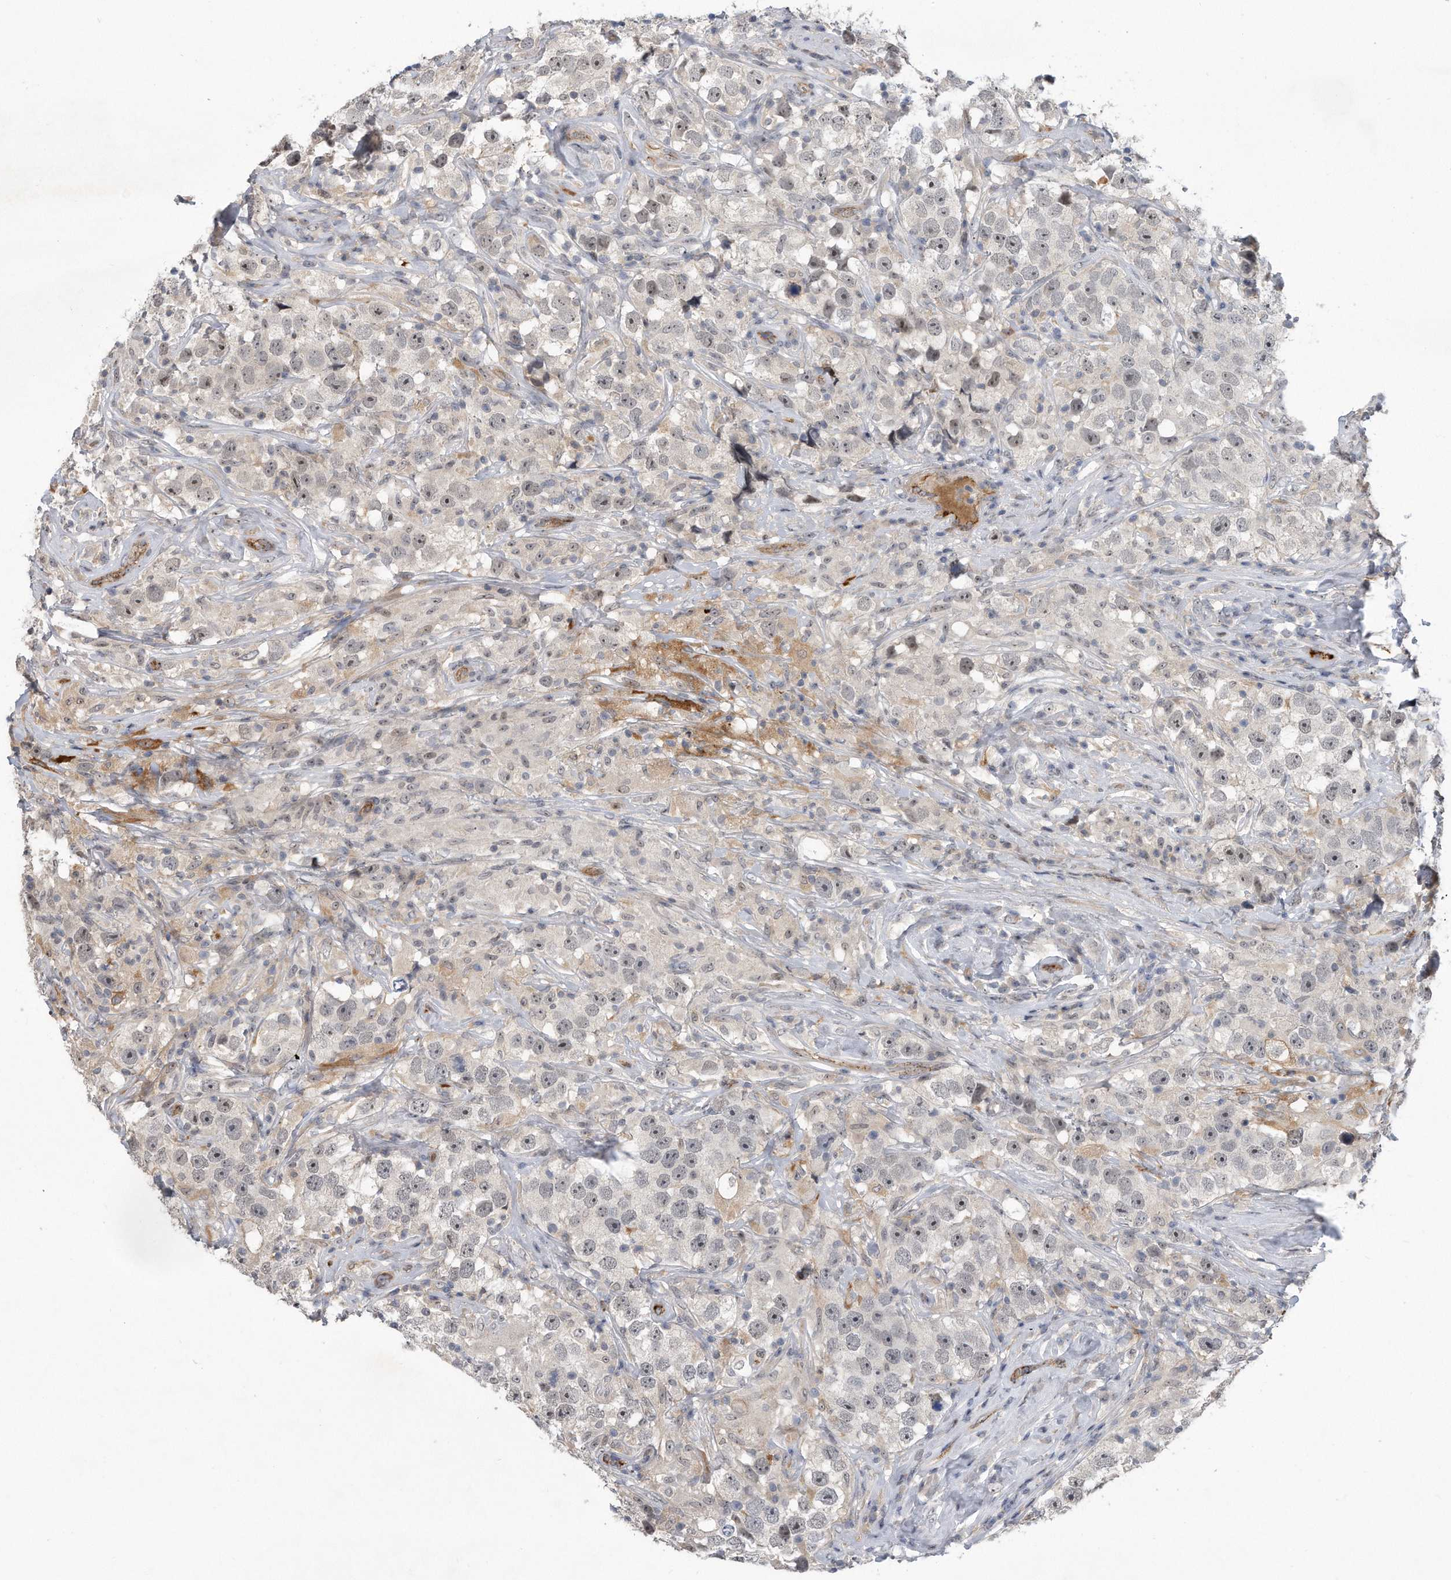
{"staining": {"intensity": "weak", "quantity": "<25%", "location": "nuclear"}, "tissue": "testis cancer", "cell_type": "Tumor cells", "image_type": "cancer", "snomed": [{"axis": "morphology", "description": "Seminoma, NOS"}, {"axis": "topography", "description": "Testis"}], "caption": "This is an immunohistochemistry (IHC) image of human testis cancer. There is no positivity in tumor cells.", "gene": "PGBD2", "patient": {"sex": "male", "age": 49}}